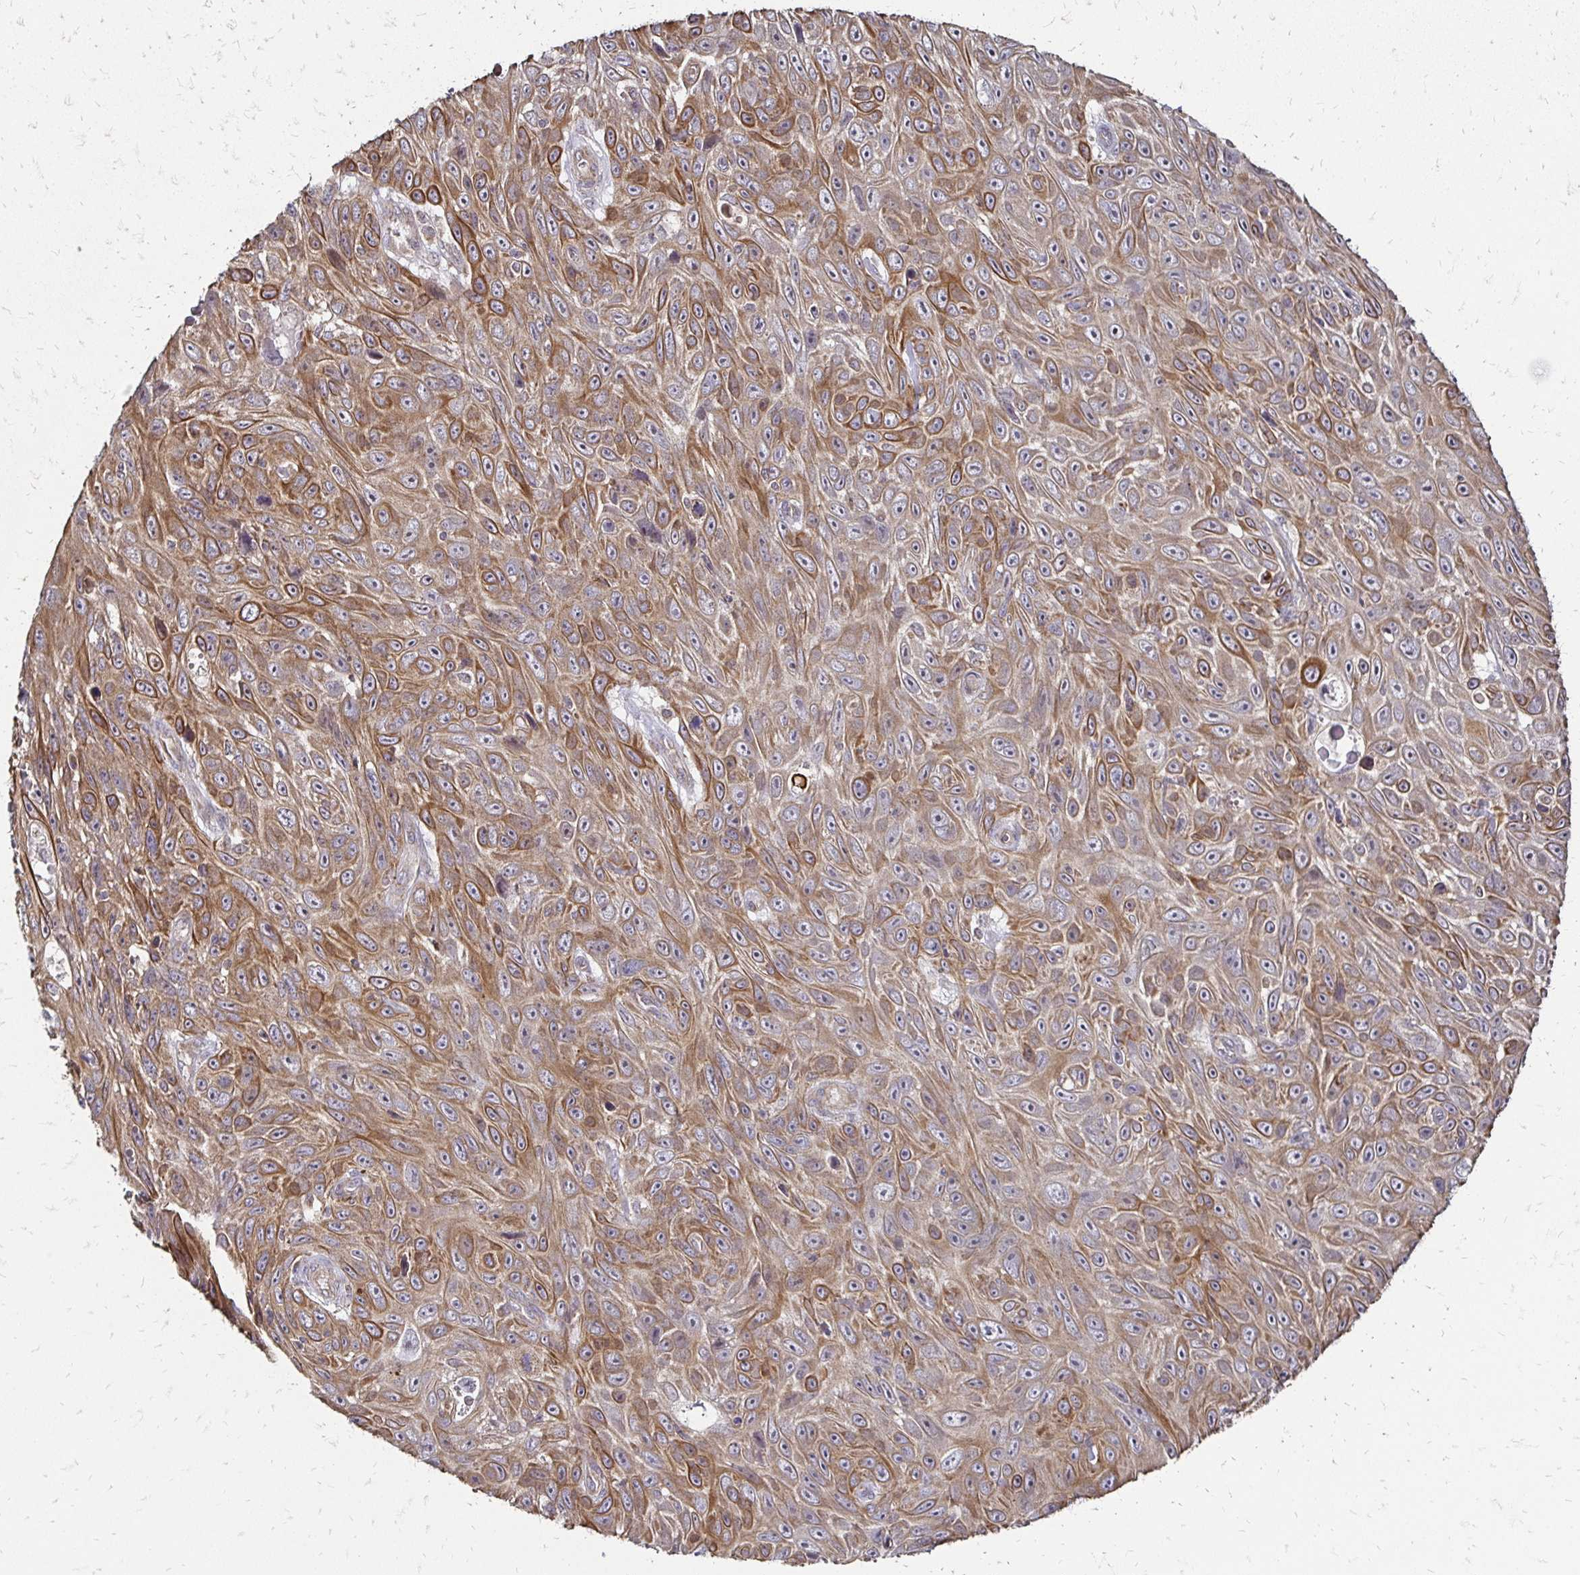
{"staining": {"intensity": "moderate", "quantity": ">75%", "location": "cytoplasmic/membranous"}, "tissue": "skin cancer", "cell_type": "Tumor cells", "image_type": "cancer", "snomed": [{"axis": "morphology", "description": "Squamous cell carcinoma, NOS"}, {"axis": "topography", "description": "Skin"}], "caption": "Immunohistochemistry micrograph of neoplastic tissue: skin cancer stained using immunohistochemistry exhibits medium levels of moderate protein expression localized specifically in the cytoplasmic/membranous of tumor cells, appearing as a cytoplasmic/membranous brown color.", "gene": "ZW10", "patient": {"sex": "male", "age": 82}}